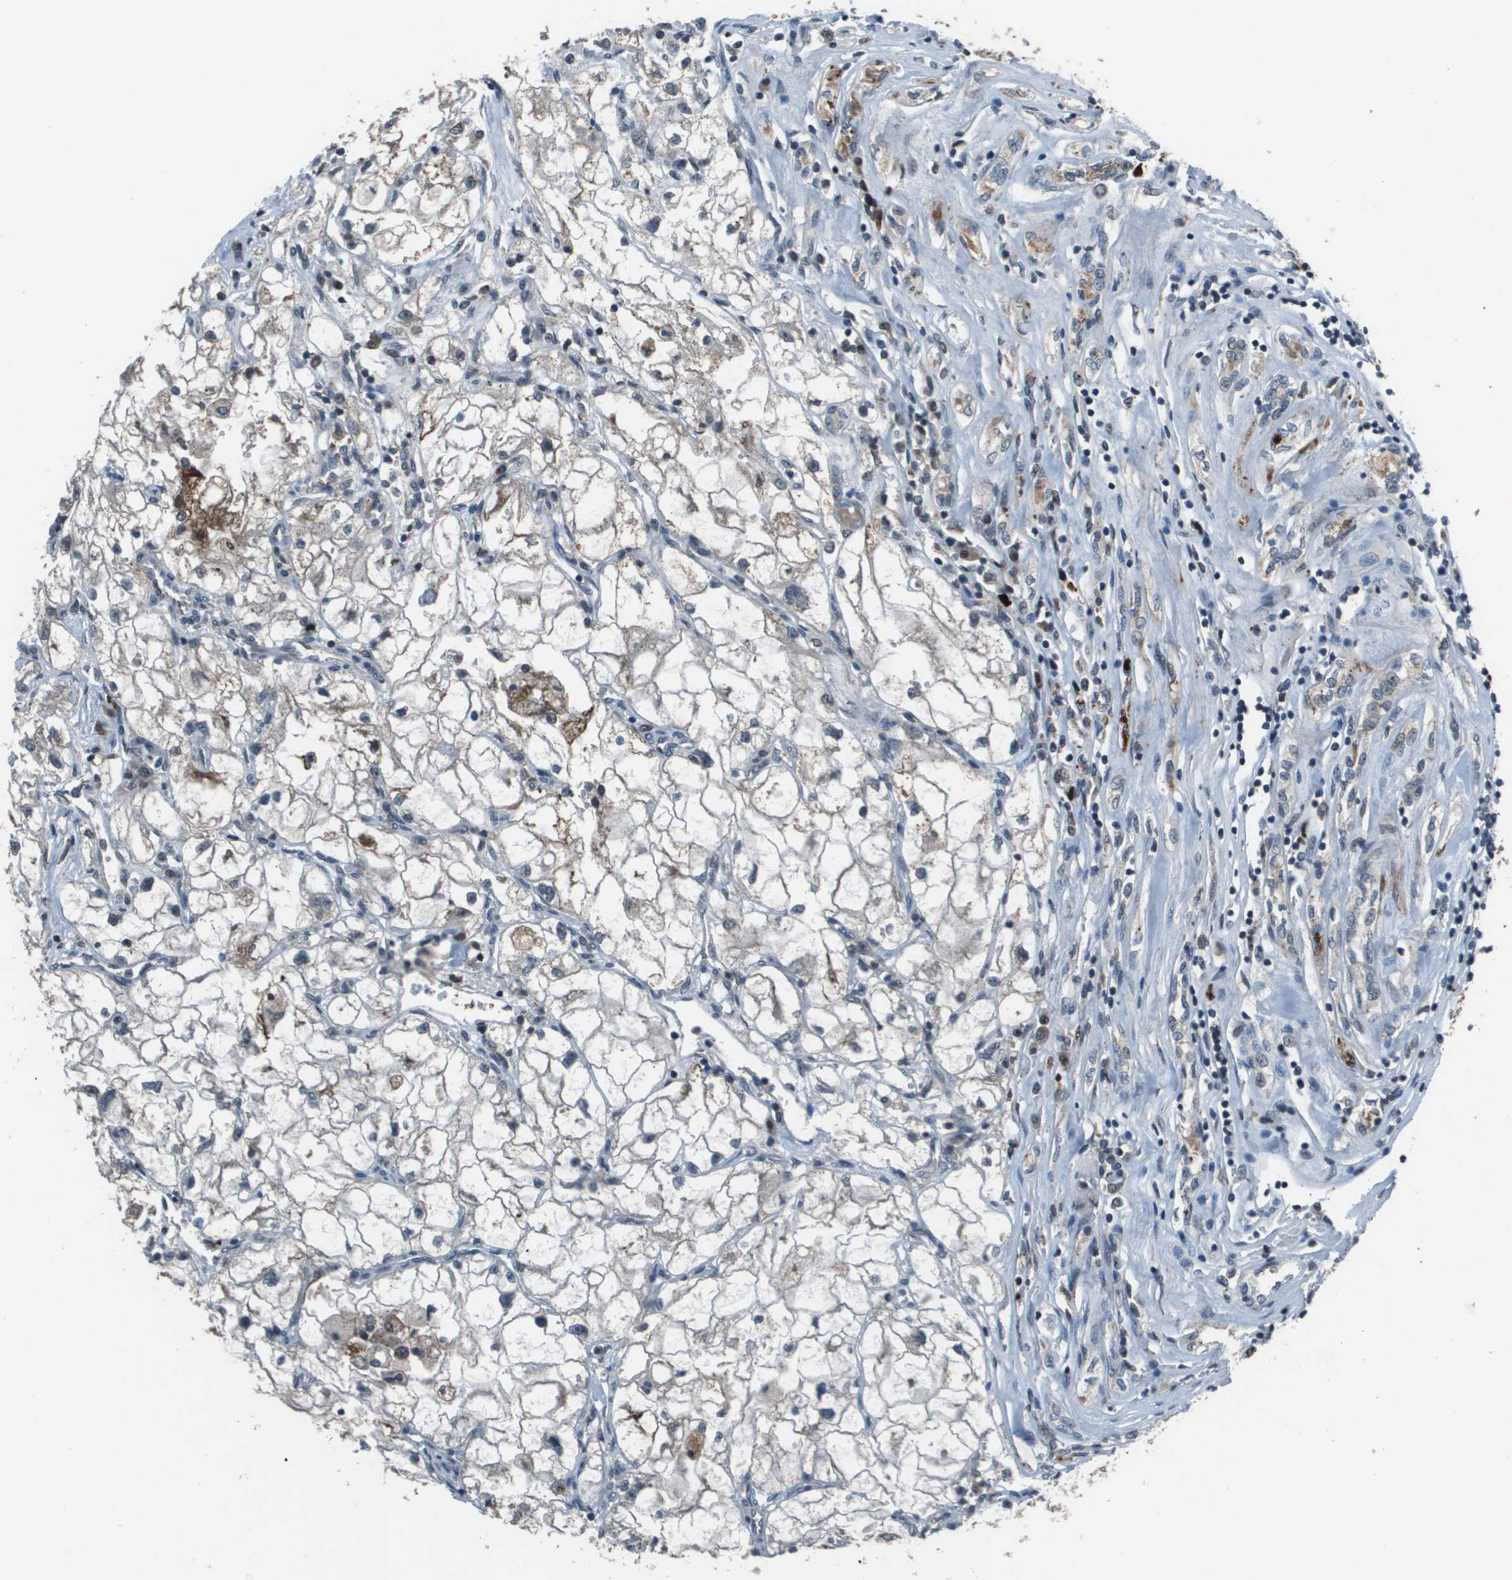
{"staining": {"intensity": "negative", "quantity": "none", "location": "none"}, "tissue": "renal cancer", "cell_type": "Tumor cells", "image_type": "cancer", "snomed": [{"axis": "morphology", "description": "Adenocarcinoma, NOS"}, {"axis": "topography", "description": "Kidney"}], "caption": "Renal cancer (adenocarcinoma) stained for a protein using immunohistochemistry shows no positivity tumor cells.", "gene": "GOSR2", "patient": {"sex": "female", "age": 70}}